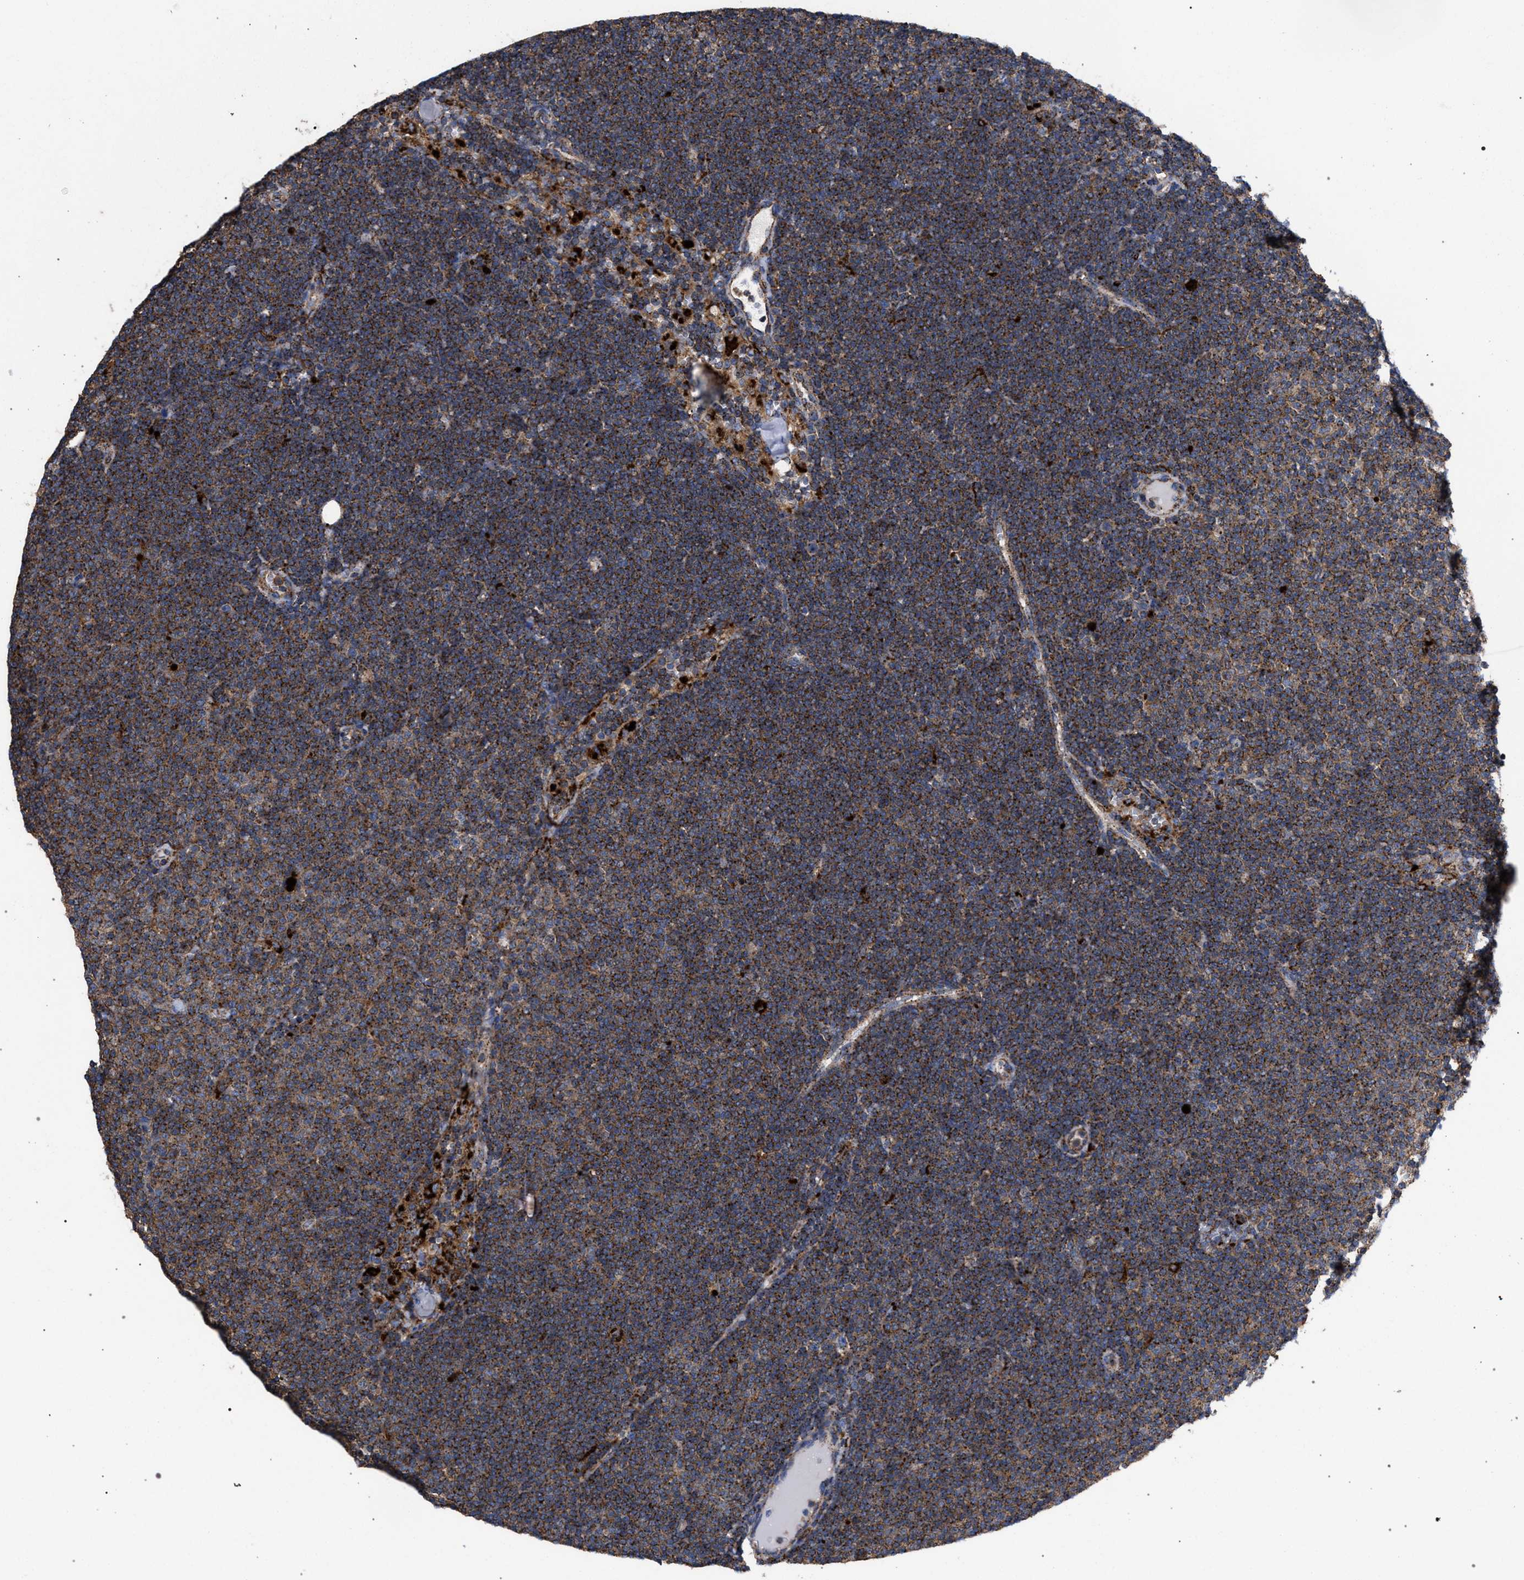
{"staining": {"intensity": "moderate", "quantity": ">75%", "location": "cytoplasmic/membranous"}, "tissue": "lymphoma", "cell_type": "Tumor cells", "image_type": "cancer", "snomed": [{"axis": "morphology", "description": "Malignant lymphoma, non-Hodgkin's type, Low grade"}, {"axis": "topography", "description": "Lymph node"}], "caption": "DAB immunohistochemical staining of low-grade malignant lymphoma, non-Hodgkin's type exhibits moderate cytoplasmic/membranous protein expression in approximately >75% of tumor cells.", "gene": "PPT1", "patient": {"sex": "female", "age": 53}}